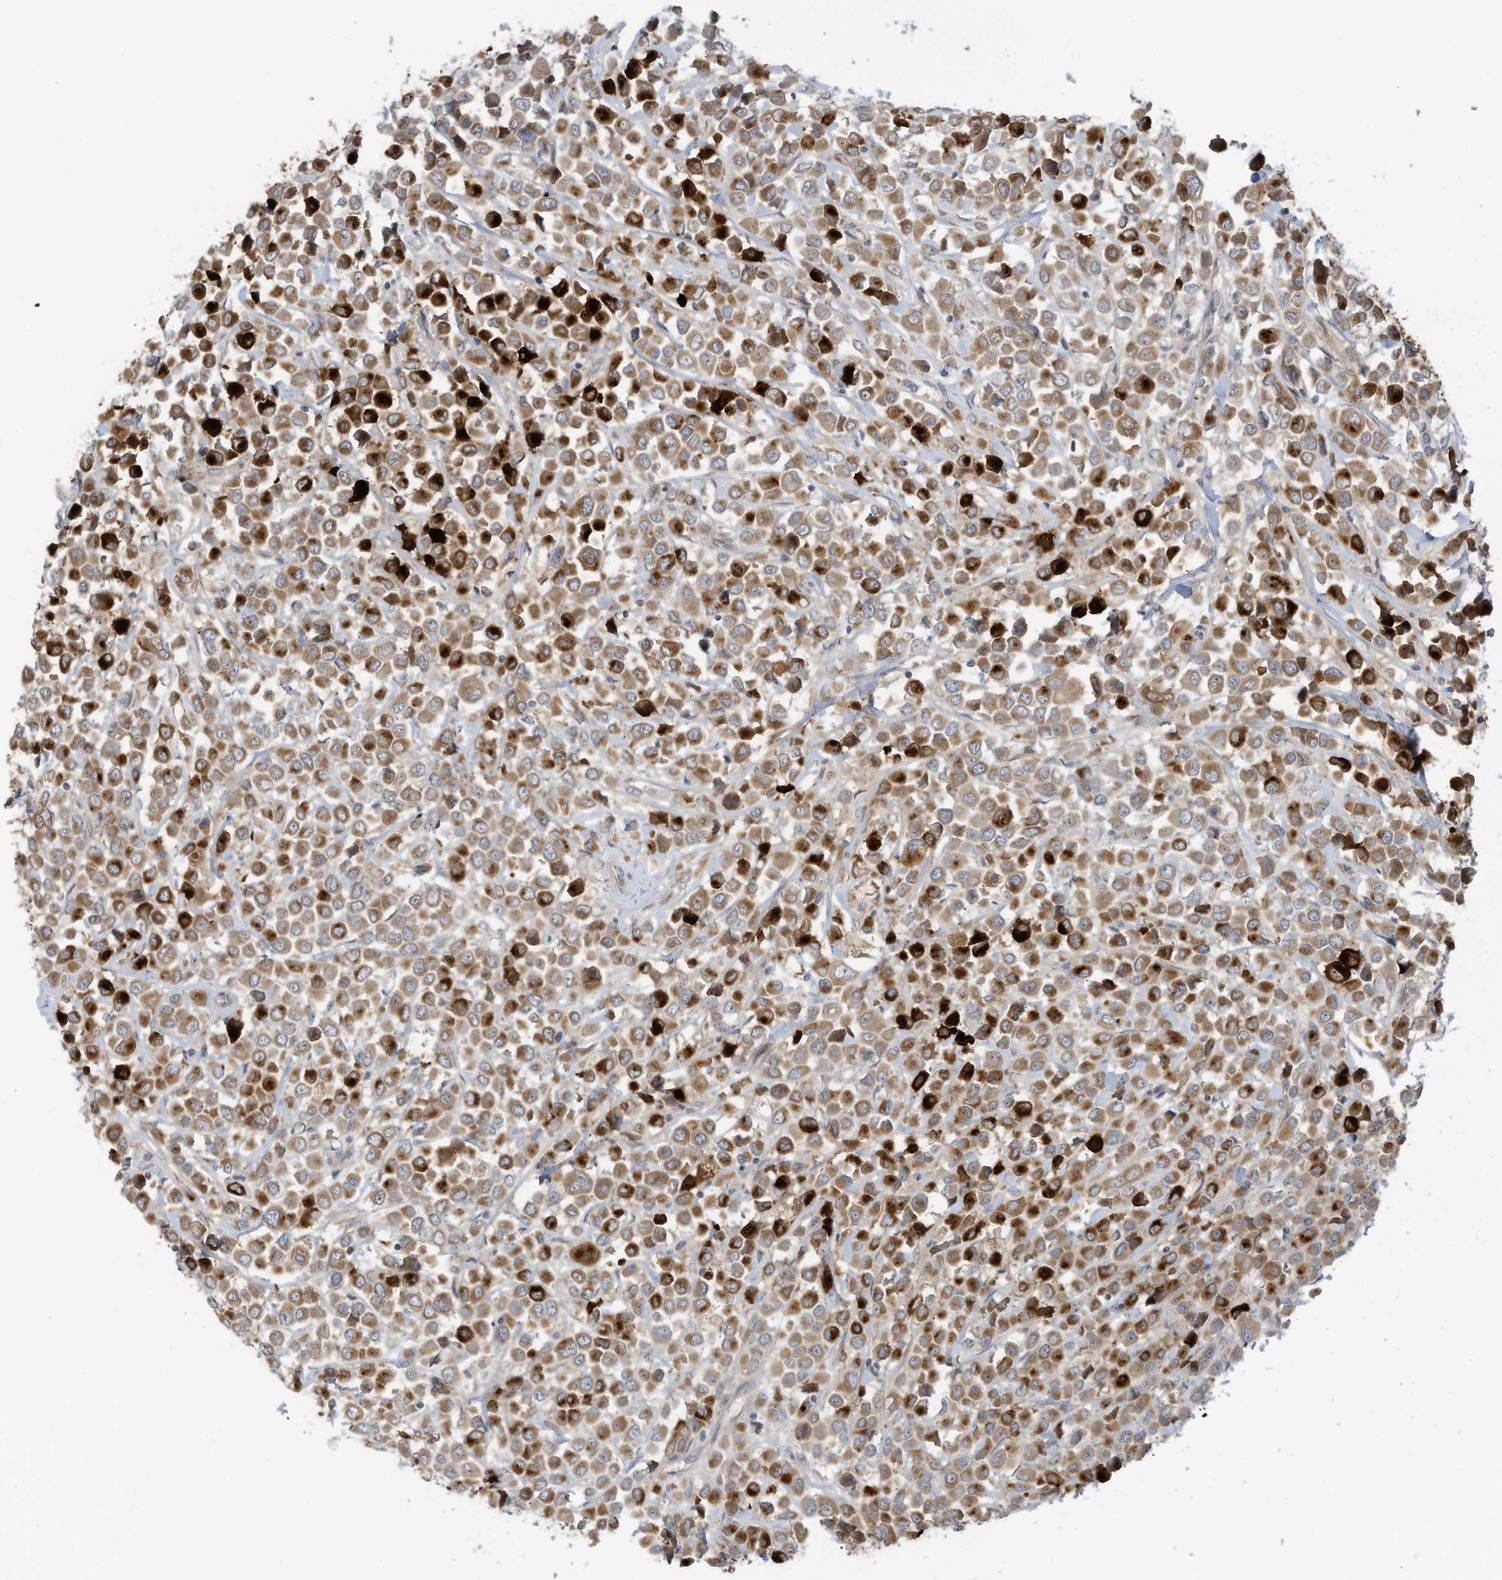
{"staining": {"intensity": "strong", "quantity": ">75%", "location": "cytoplasmic/membranous"}, "tissue": "breast cancer", "cell_type": "Tumor cells", "image_type": "cancer", "snomed": [{"axis": "morphology", "description": "Duct carcinoma"}, {"axis": "topography", "description": "Breast"}], "caption": "Immunohistochemistry (DAB (3,3'-diaminobenzidine)) staining of human invasive ductal carcinoma (breast) exhibits strong cytoplasmic/membranous protein positivity in approximately >75% of tumor cells.", "gene": "SCGB1D2", "patient": {"sex": "female", "age": 61}}